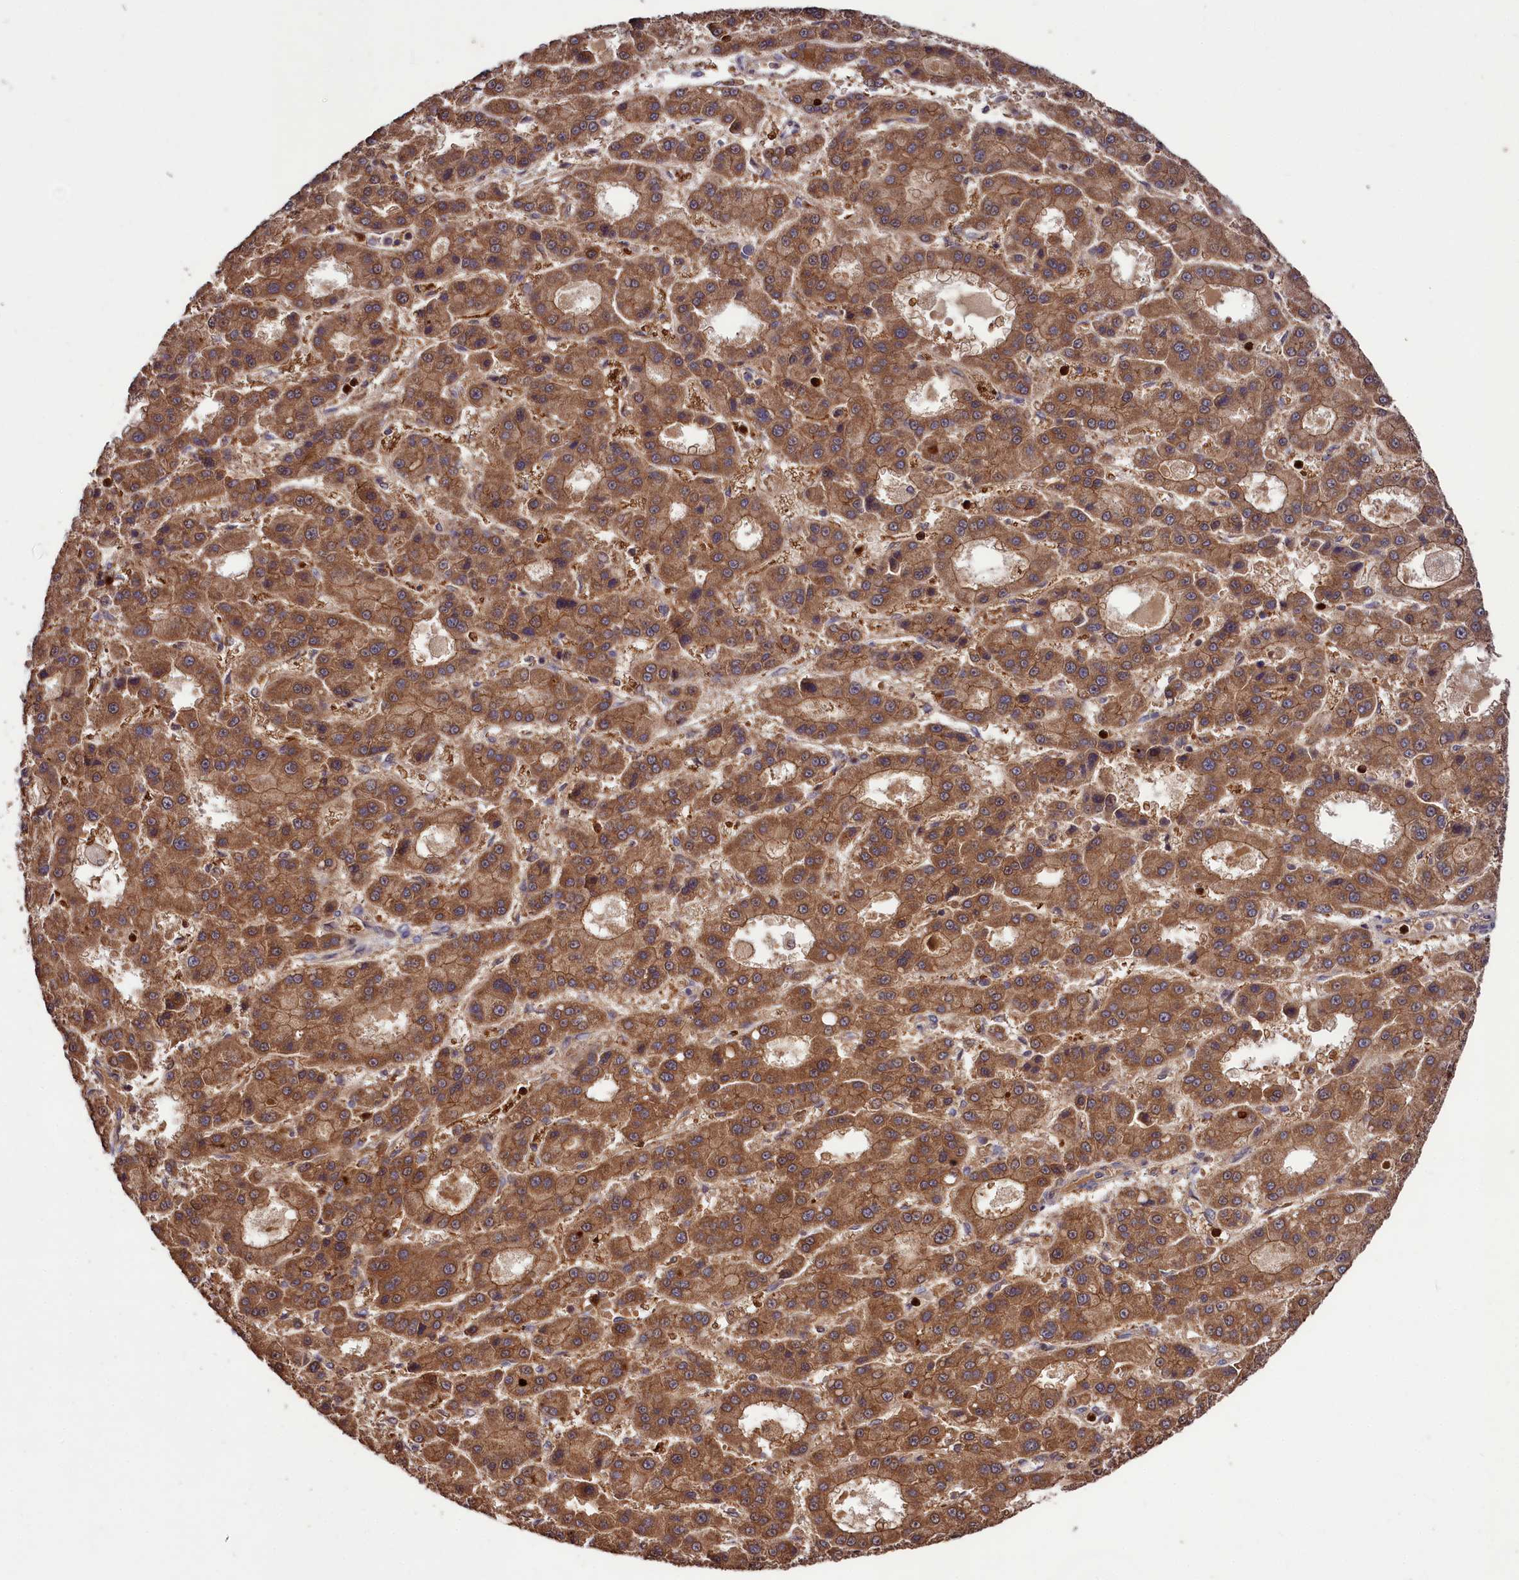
{"staining": {"intensity": "moderate", "quantity": ">75%", "location": "cytoplasmic/membranous"}, "tissue": "liver cancer", "cell_type": "Tumor cells", "image_type": "cancer", "snomed": [{"axis": "morphology", "description": "Carcinoma, Hepatocellular, NOS"}, {"axis": "topography", "description": "Liver"}], "caption": "Liver hepatocellular carcinoma stained with a brown dye demonstrates moderate cytoplasmic/membranous positive expression in about >75% of tumor cells.", "gene": "KLRB1", "patient": {"sex": "male", "age": 70}}